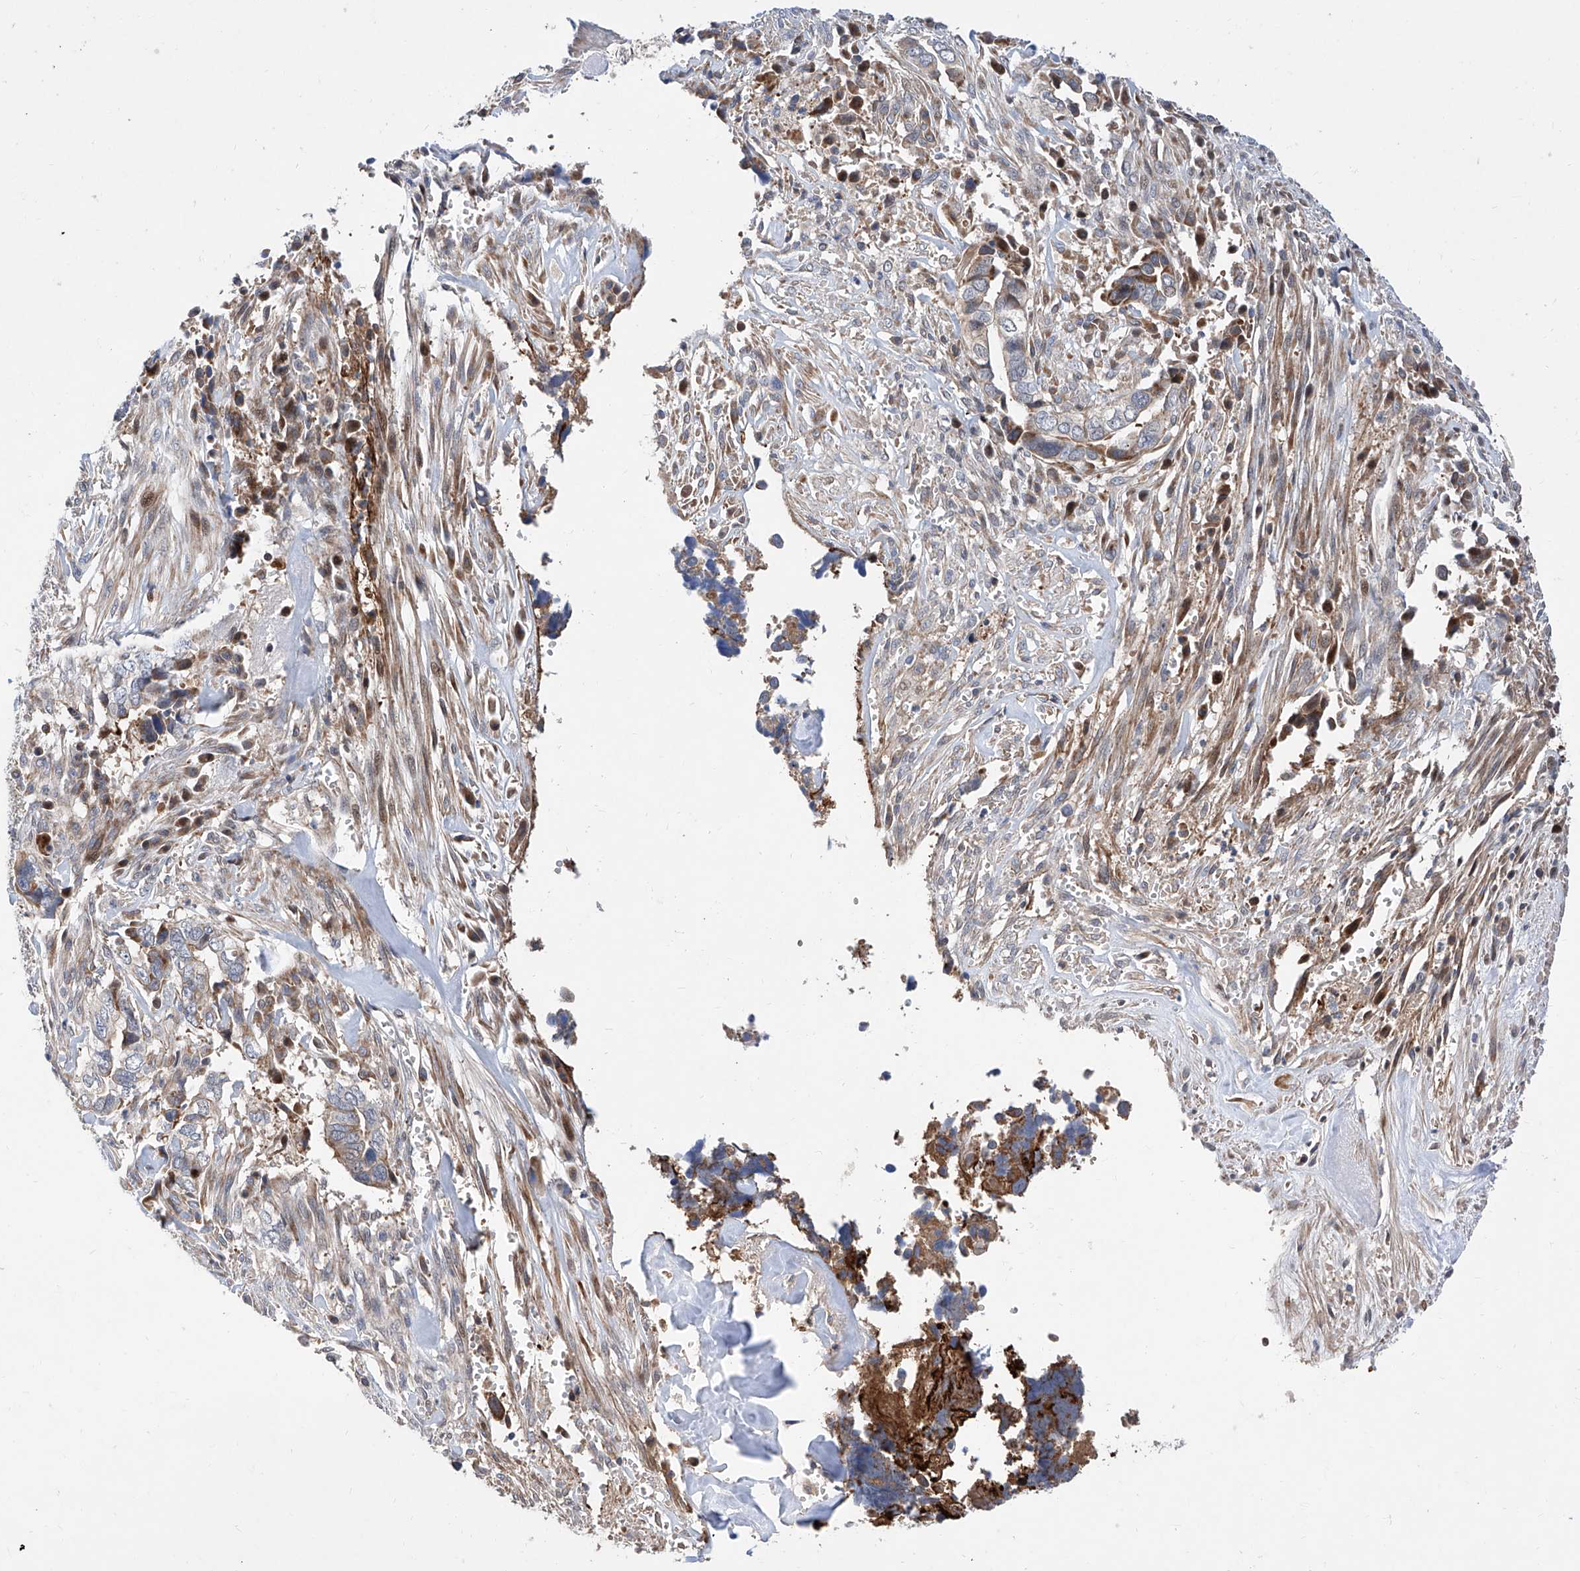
{"staining": {"intensity": "weak", "quantity": "<25%", "location": "cytoplasmic/membranous"}, "tissue": "liver cancer", "cell_type": "Tumor cells", "image_type": "cancer", "snomed": [{"axis": "morphology", "description": "Cholangiocarcinoma"}, {"axis": "topography", "description": "Liver"}], "caption": "The photomicrograph reveals no staining of tumor cells in liver cancer (cholangiocarcinoma).", "gene": "FUCA2", "patient": {"sex": "female", "age": 79}}